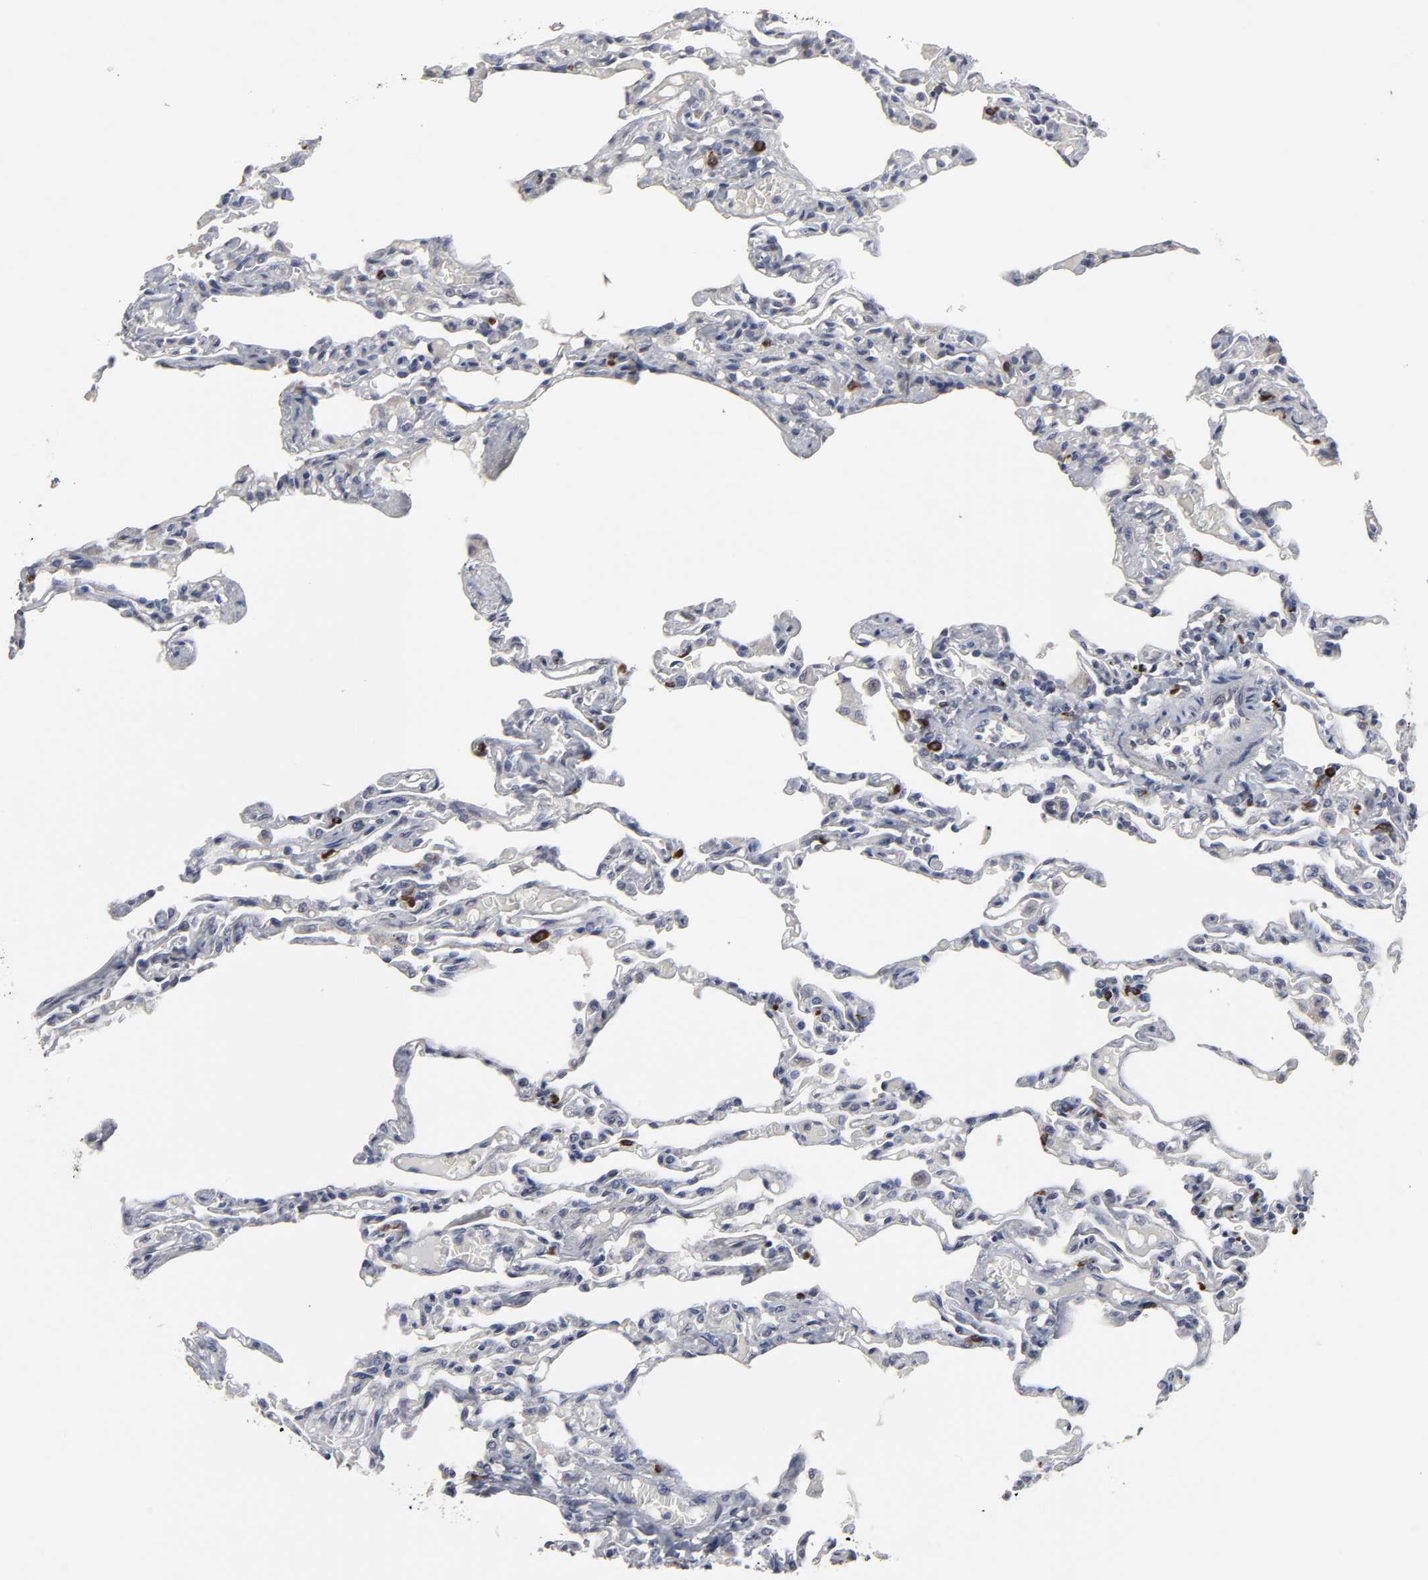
{"staining": {"intensity": "negative", "quantity": "none", "location": "none"}, "tissue": "lung", "cell_type": "Alveolar cells", "image_type": "normal", "snomed": [{"axis": "morphology", "description": "Normal tissue, NOS"}, {"axis": "topography", "description": "Lung"}], "caption": "This is an immunohistochemistry micrograph of benign human lung. There is no staining in alveolar cells.", "gene": "HNF4A", "patient": {"sex": "male", "age": 21}}